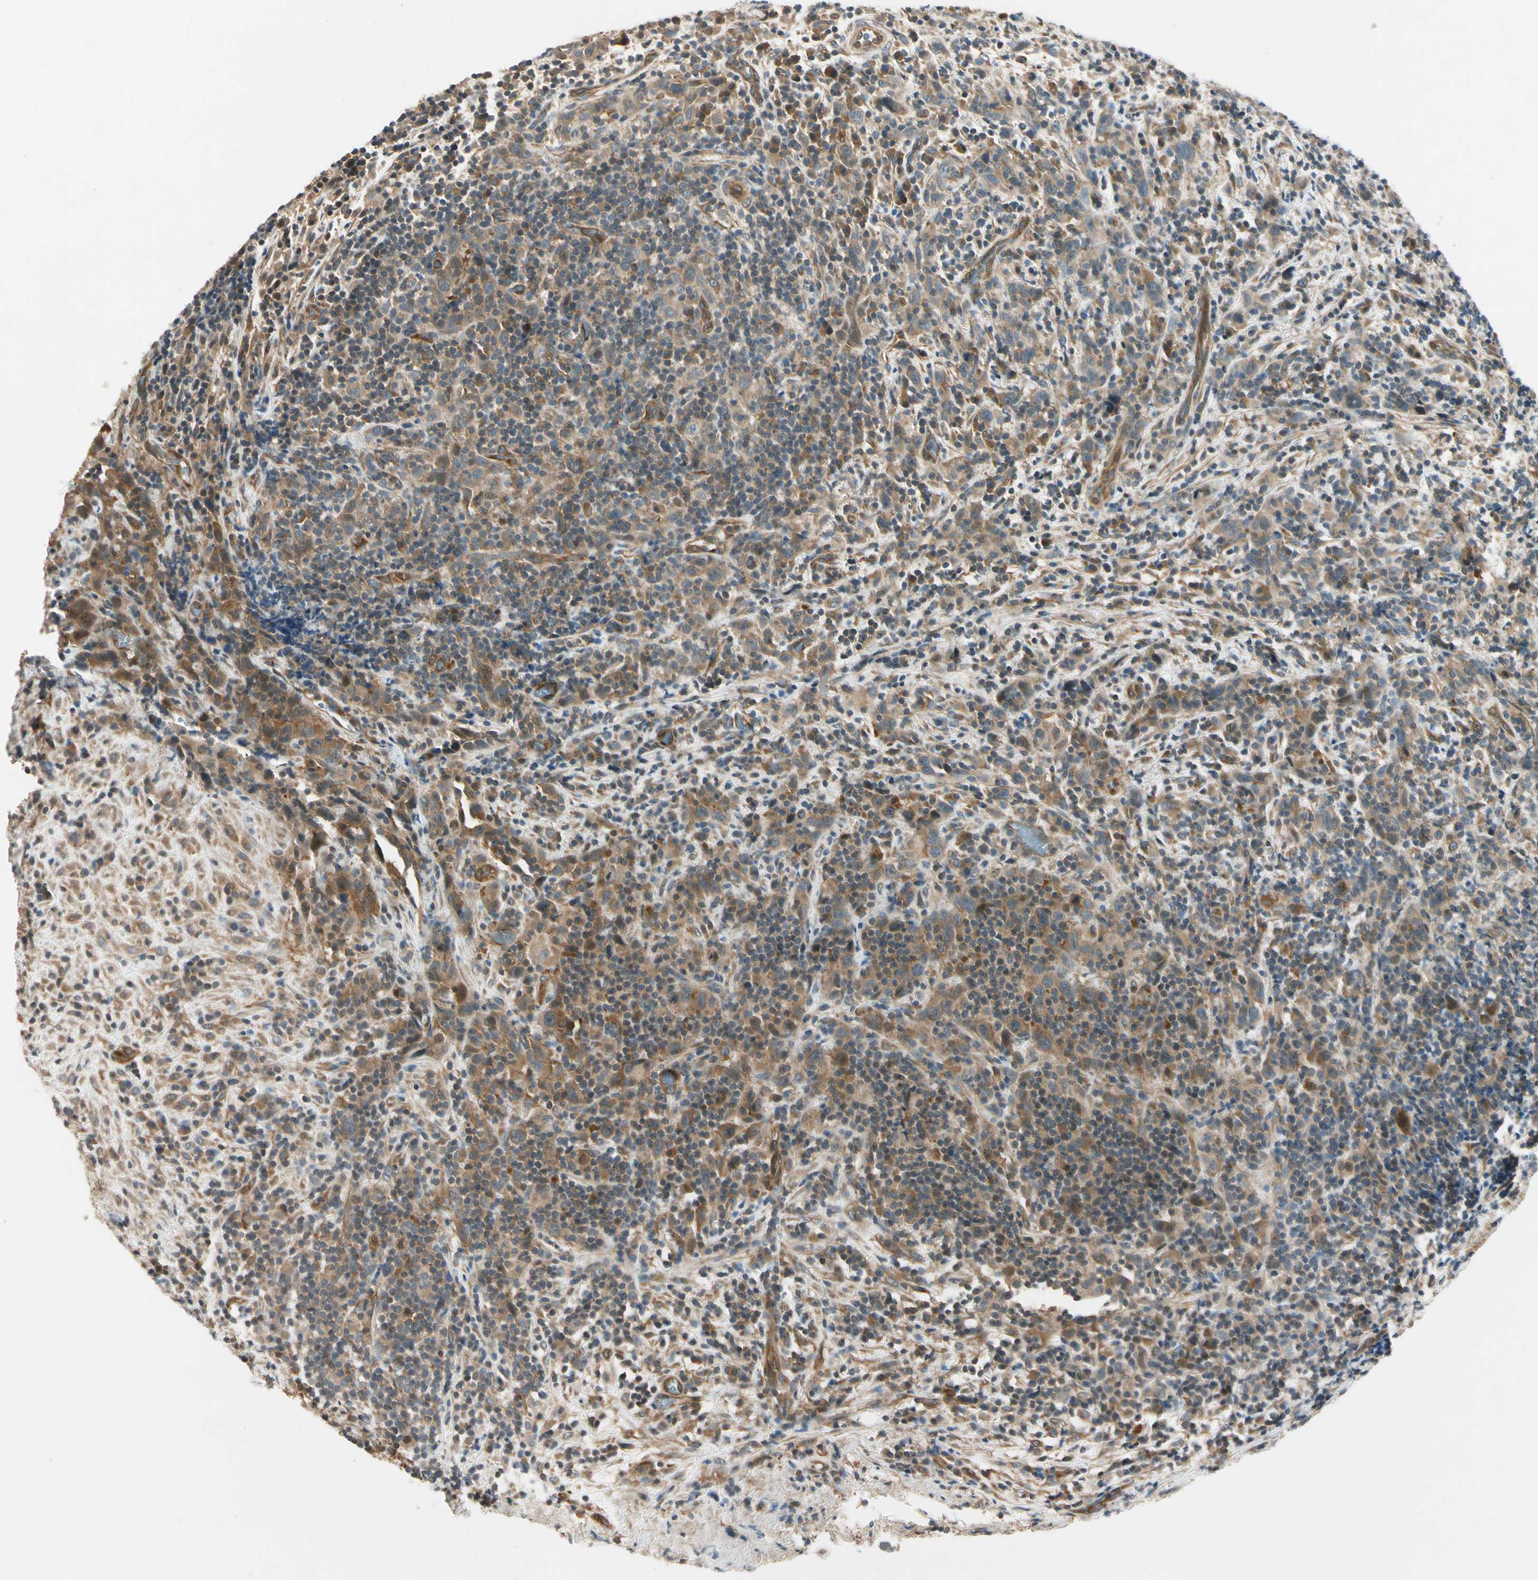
{"staining": {"intensity": "negative", "quantity": "none", "location": "none"}, "tissue": "urothelial cancer", "cell_type": "Tumor cells", "image_type": "cancer", "snomed": [{"axis": "morphology", "description": "Urothelial carcinoma, High grade"}, {"axis": "topography", "description": "Urinary bladder"}], "caption": "The IHC histopathology image has no significant expression in tumor cells of urothelial cancer tissue.", "gene": "ROCK2", "patient": {"sex": "male", "age": 61}}